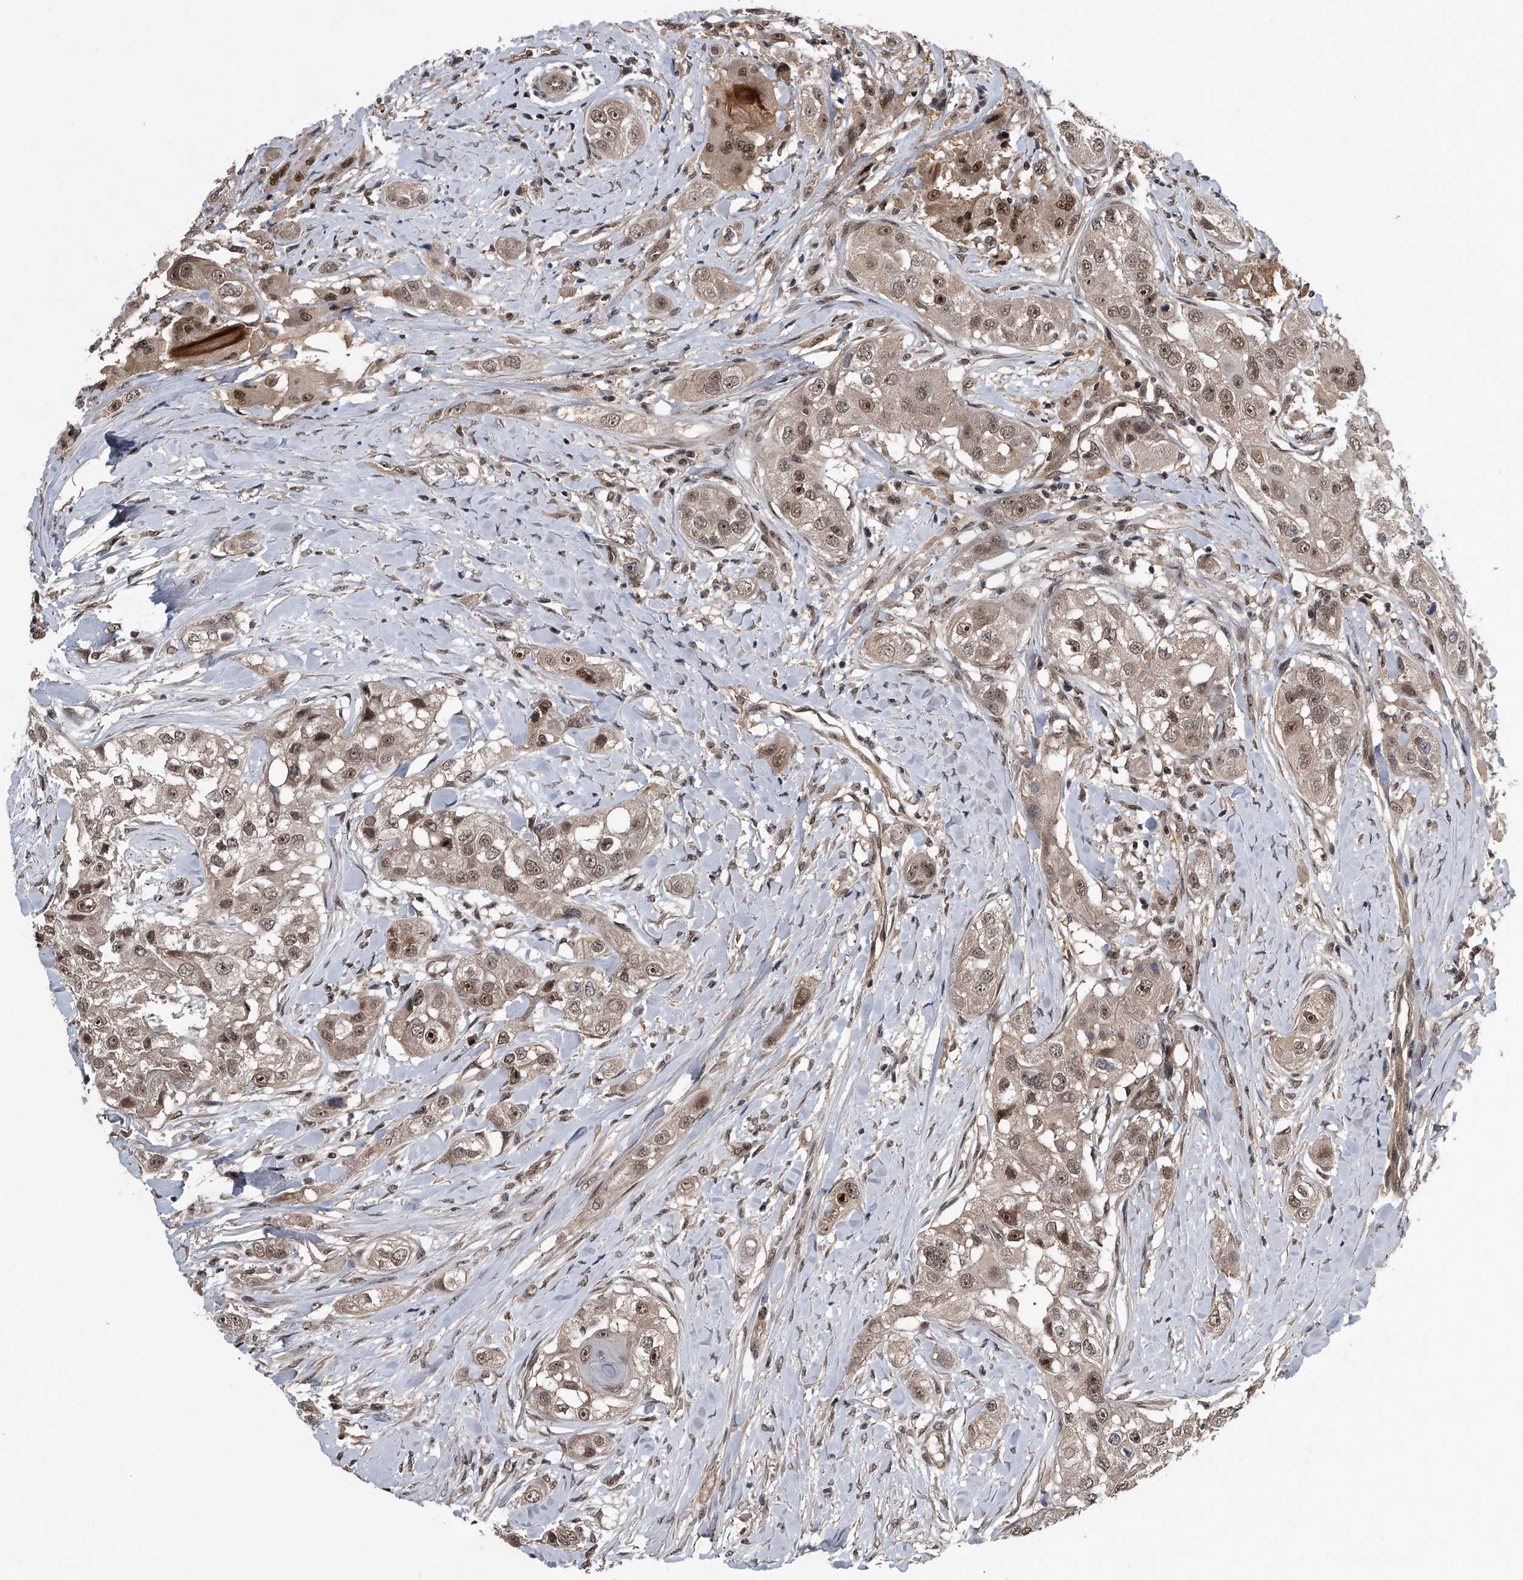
{"staining": {"intensity": "moderate", "quantity": ">75%", "location": "cytoplasmic/membranous,nuclear"}, "tissue": "head and neck cancer", "cell_type": "Tumor cells", "image_type": "cancer", "snomed": [{"axis": "morphology", "description": "Normal tissue, NOS"}, {"axis": "morphology", "description": "Squamous cell carcinoma, NOS"}, {"axis": "topography", "description": "Skeletal muscle"}, {"axis": "topography", "description": "Head-Neck"}], "caption": "An immunohistochemistry image of neoplastic tissue is shown. Protein staining in brown labels moderate cytoplasmic/membranous and nuclear positivity in head and neck cancer within tumor cells.", "gene": "SLC12A8", "patient": {"sex": "male", "age": 51}}